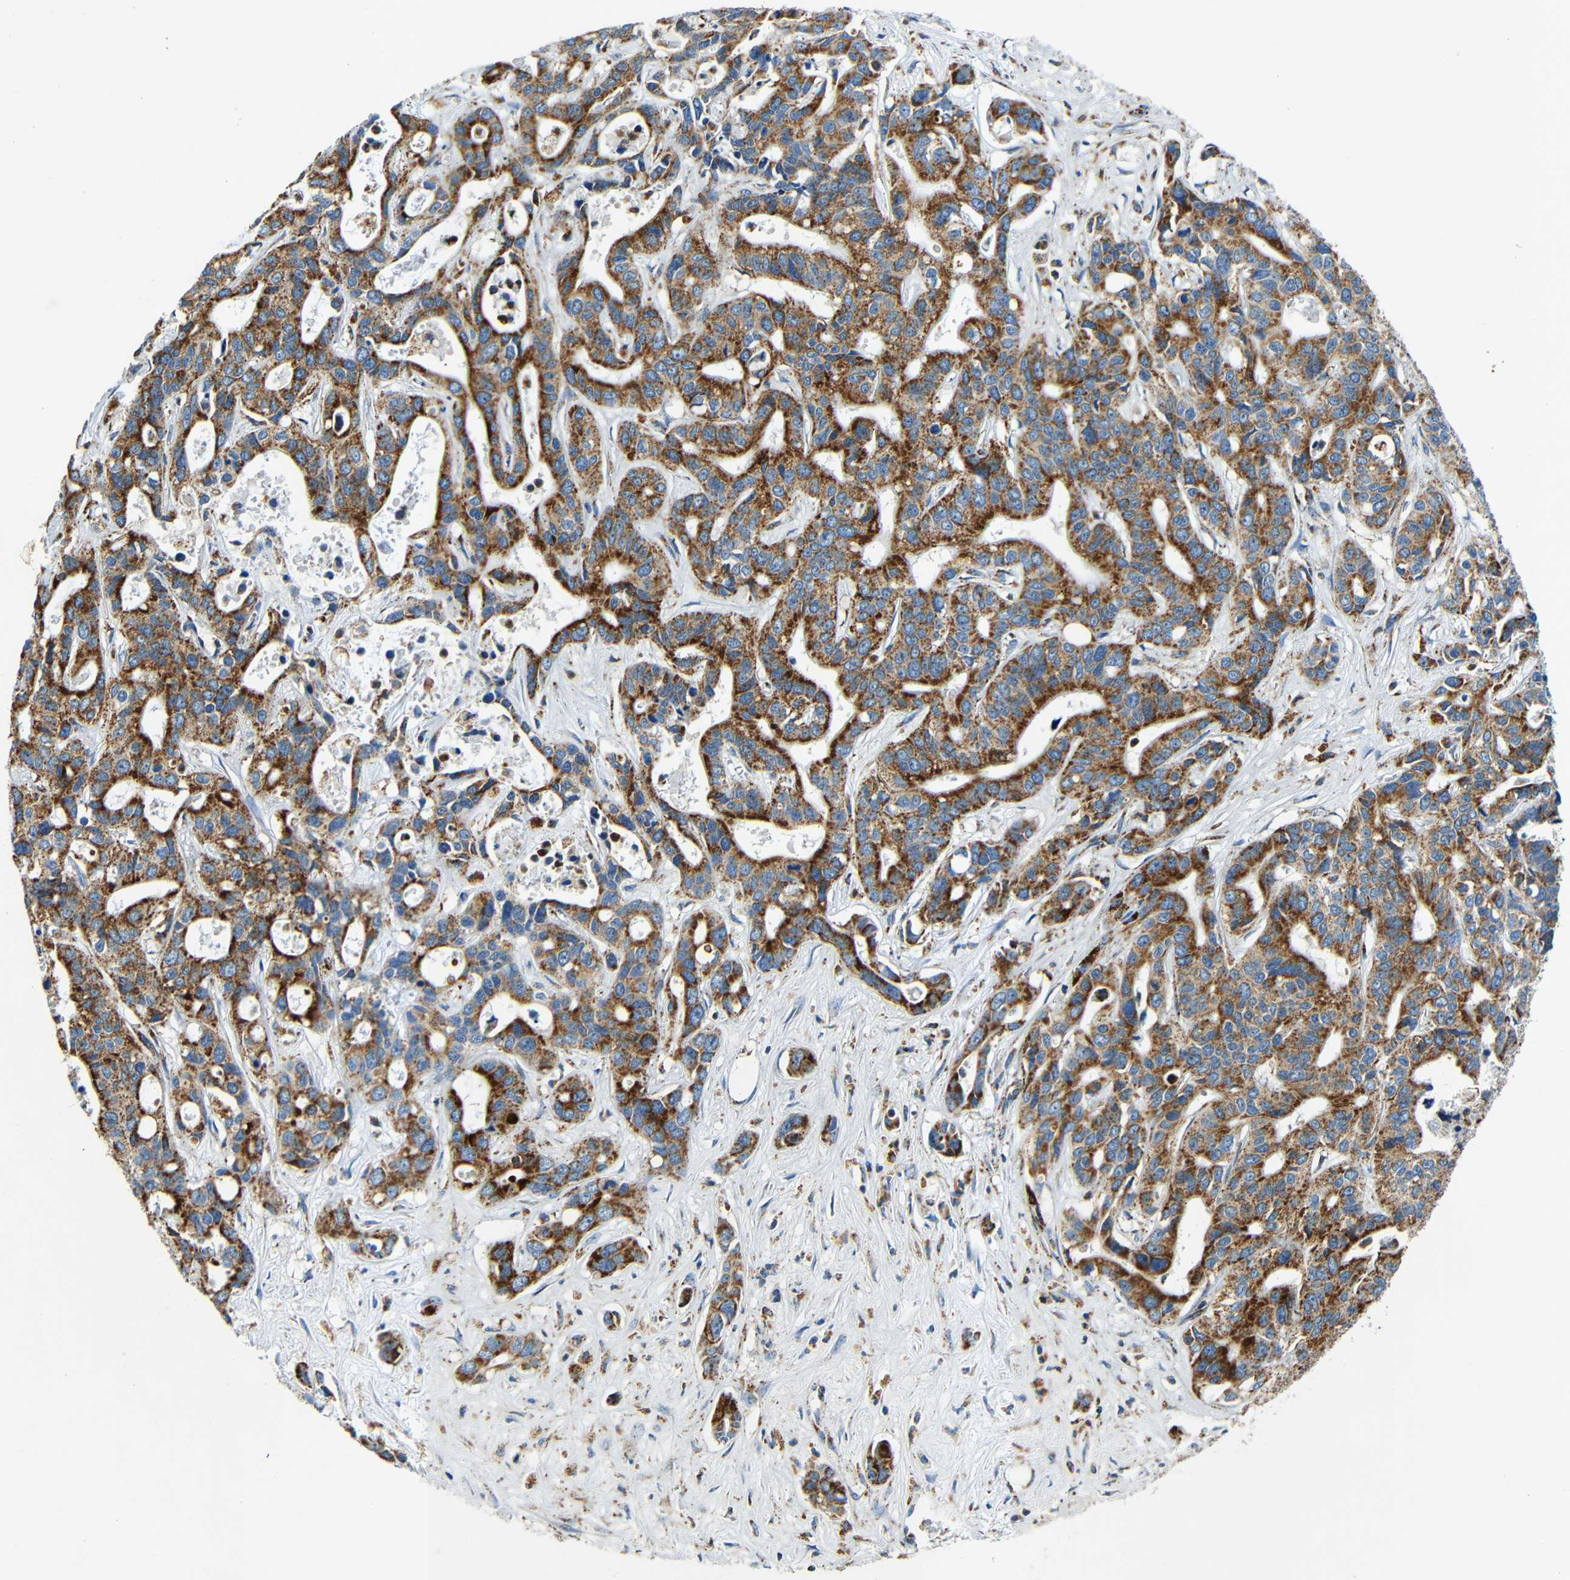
{"staining": {"intensity": "strong", "quantity": ">75%", "location": "cytoplasmic/membranous"}, "tissue": "liver cancer", "cell_type": "Tumor cells", "image_type": "cancer", "snomed": [{"axis": "morphology", "description": "Cholangiocarcinoma"}, {"axis": "topography", "description": "Liver"}], "caption": "Liver cholangiocarcinoma stained with immunohistochemistry demonstrates strong cytoplasmic/membranous staining in approximately >75% of tumor cells.", "gene": "GALNT18", "patient": {"sex": "female", "age": 65}}